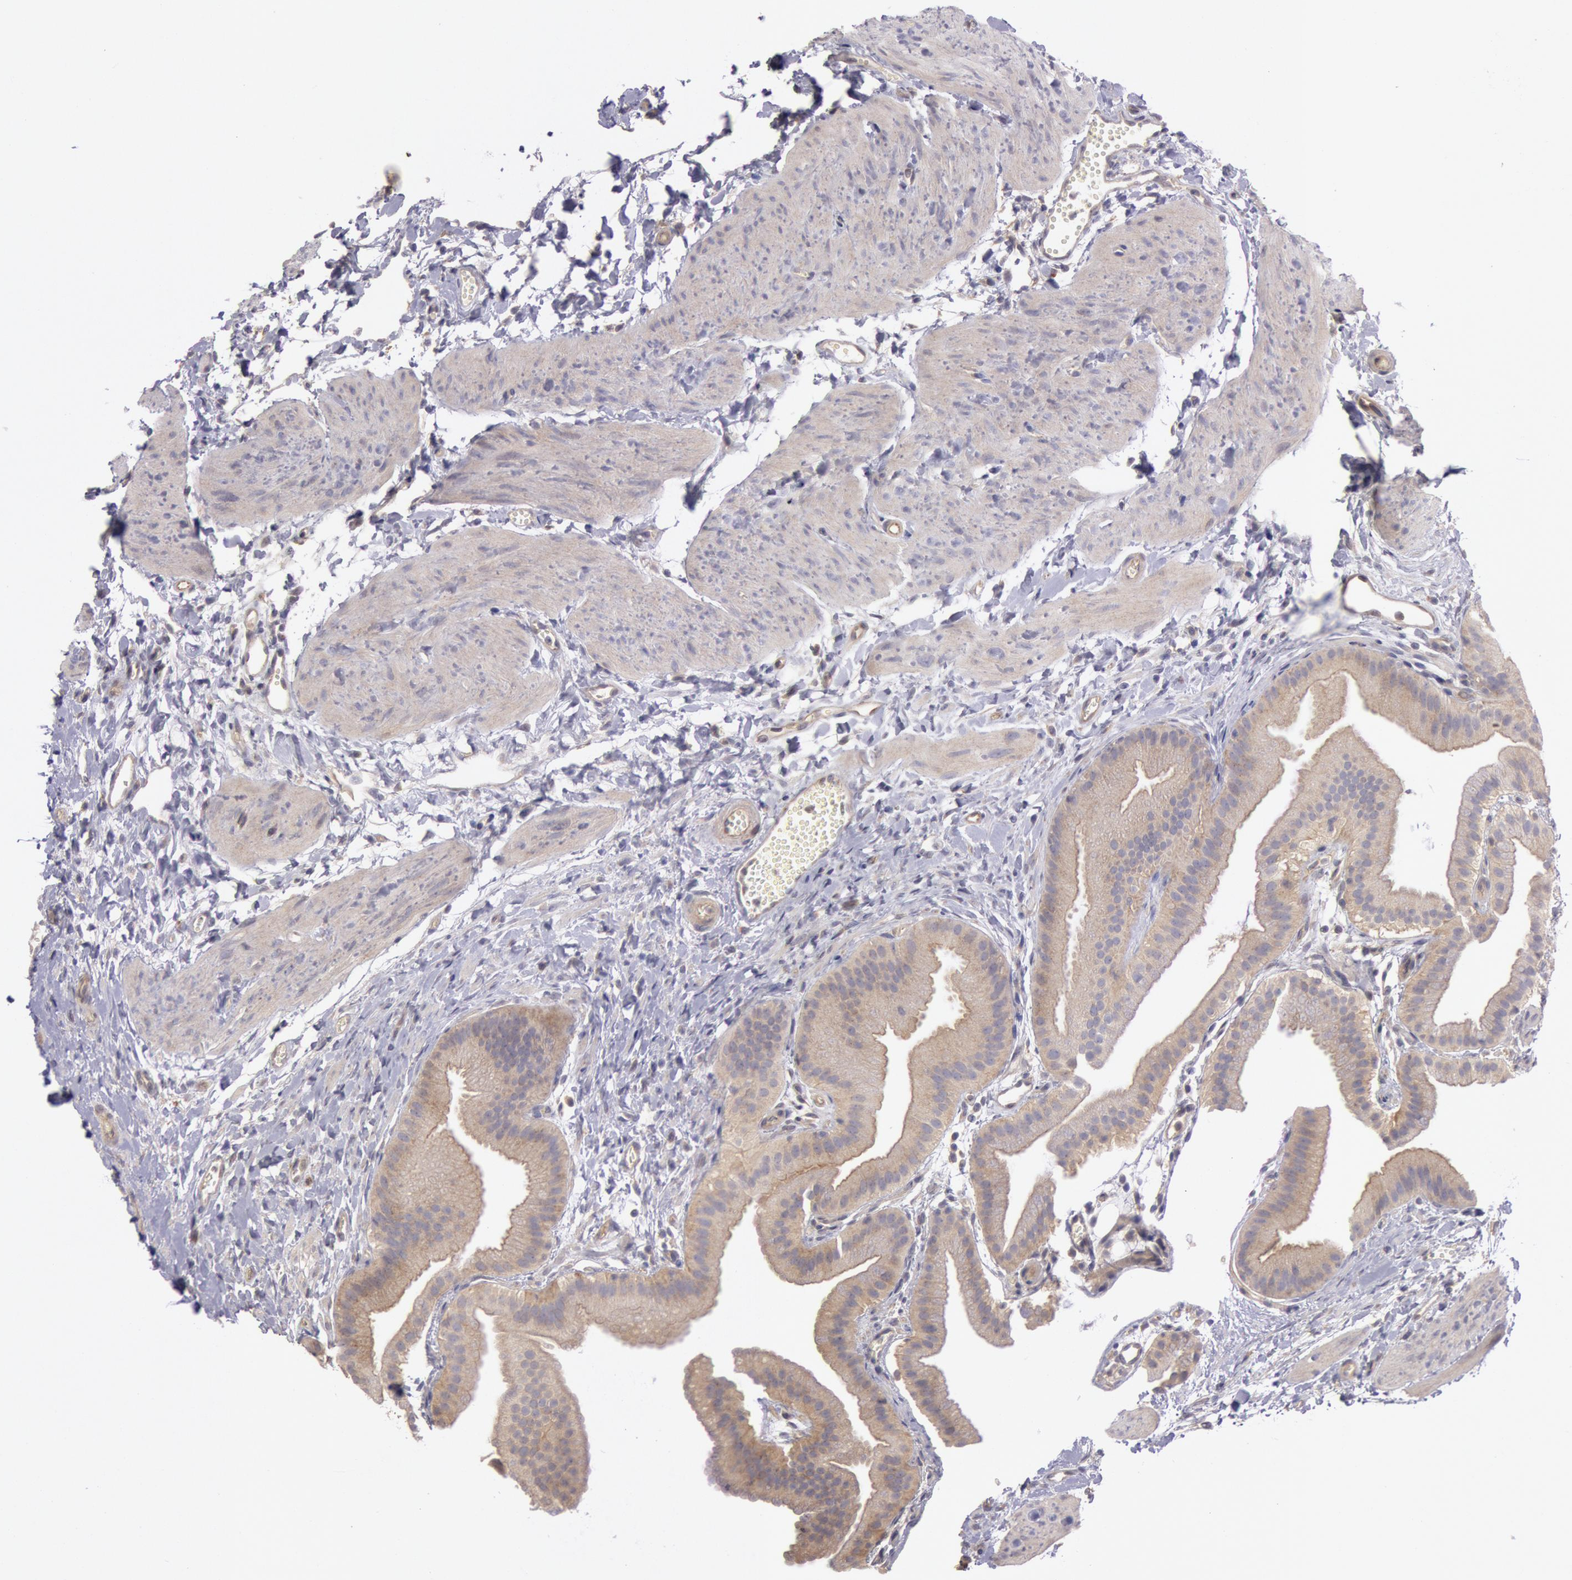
{"staining": {"intensity": "negative", "quantity": "none", "location": "none"}, "tissue": "gallbladder", "cell_type": "Glandular cells", "image_type": "normal", "snomed": [{"axis": "morphology", "description": "Normal tissue, NOS"}, {"axis": "topography", "description": "Gallbladder"}], "caption": "Photomicrograph shows no significant protein staining in glandular cells of normal gallbladder.", "gene": "AMOTL1", "patient": {"sex": "female", "age": 63}}